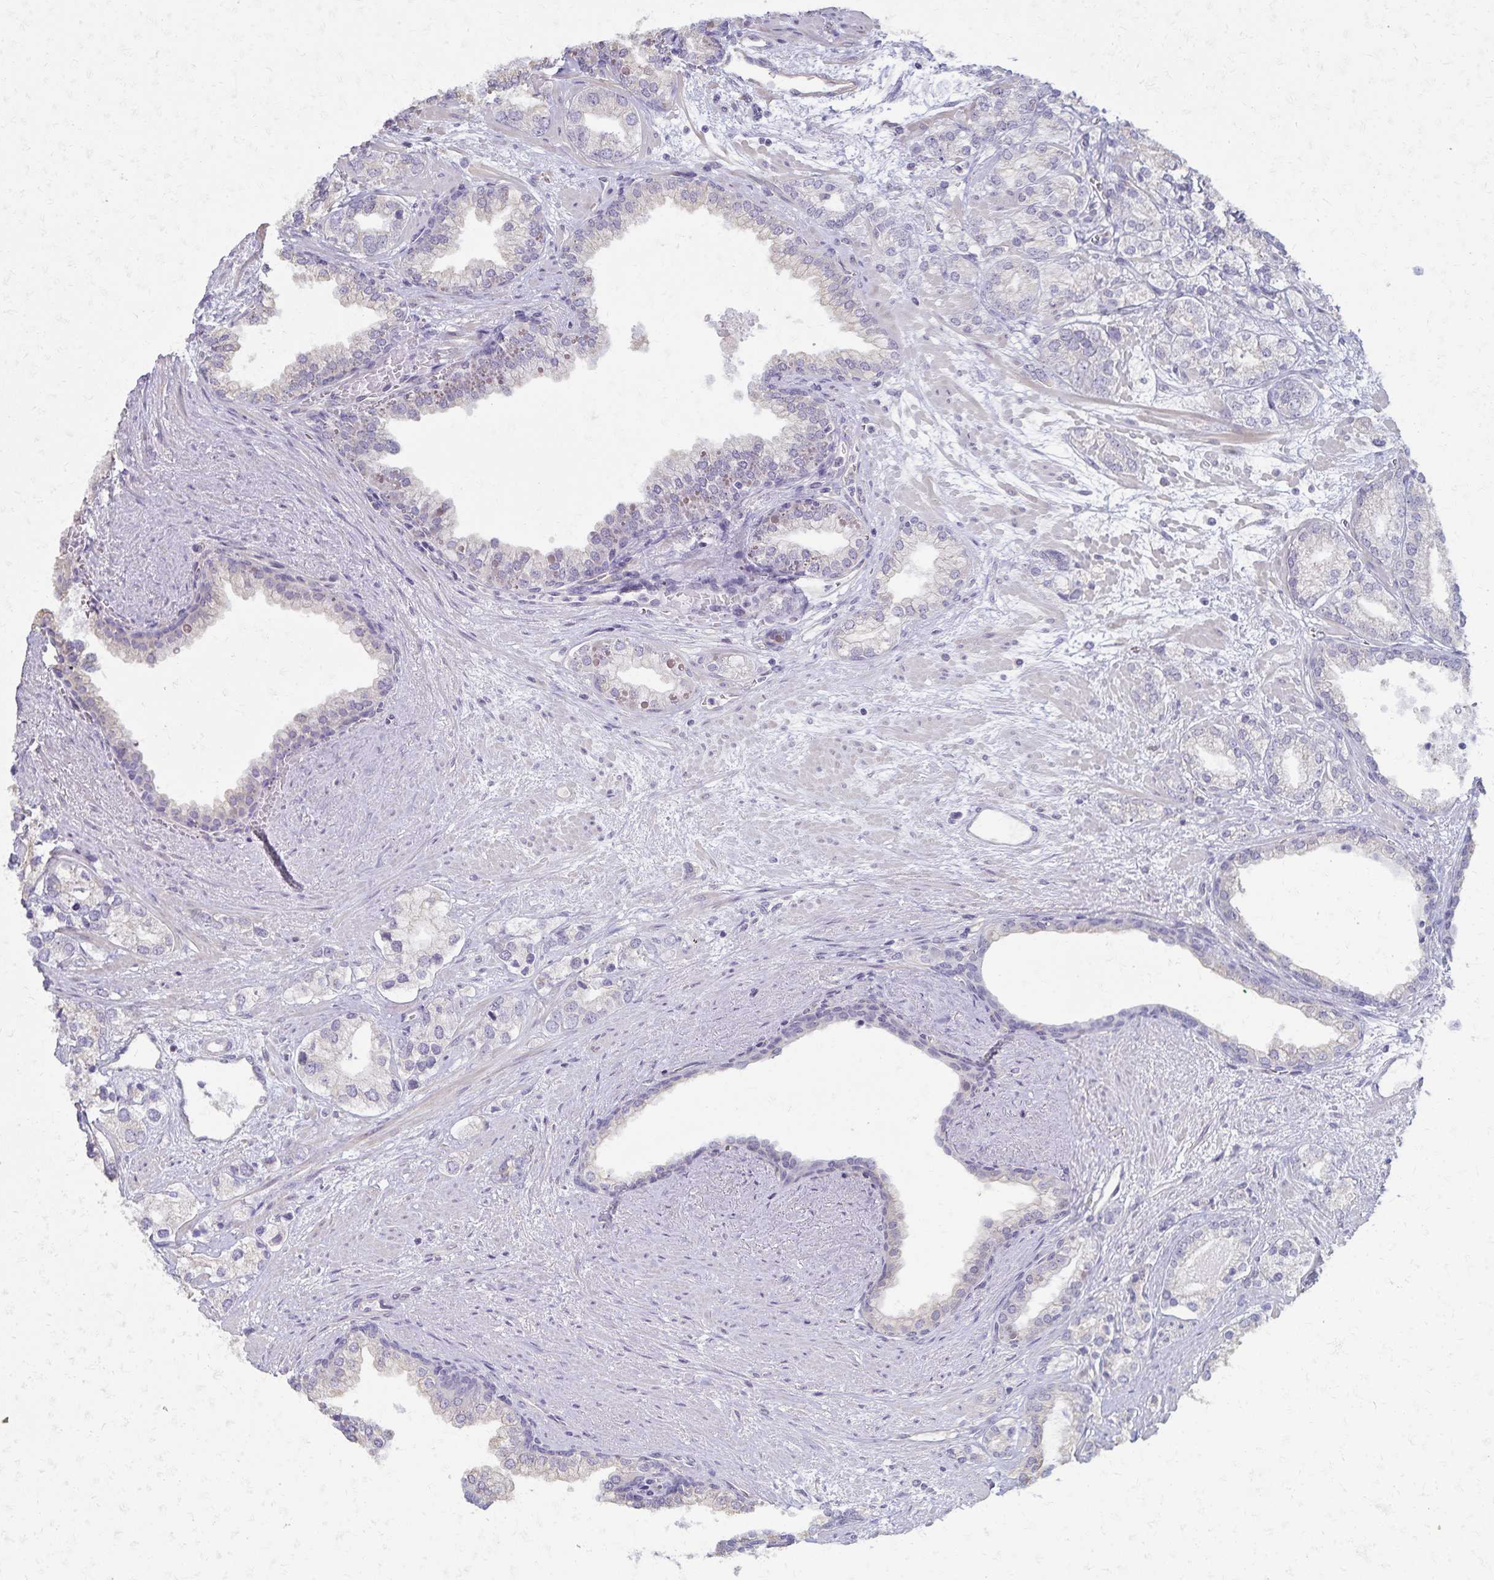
{"staining": {"intensity": "negative", "quantity": "none", "location": "none"}, "tissue": "prostate cancer", "cell_type": "Tumor cells", "image_type": "cancer", "snomed": [{"axis": "morphology", "description": "Adenocarcinoma, High grade"}, {"axis": "topography", "description": "Prostate"}], "caption": "Tumor cells are negative for protein expression in human prostate cancer.", "gene": "KISS1", "patient": {"sex": "male", "age": 58}}